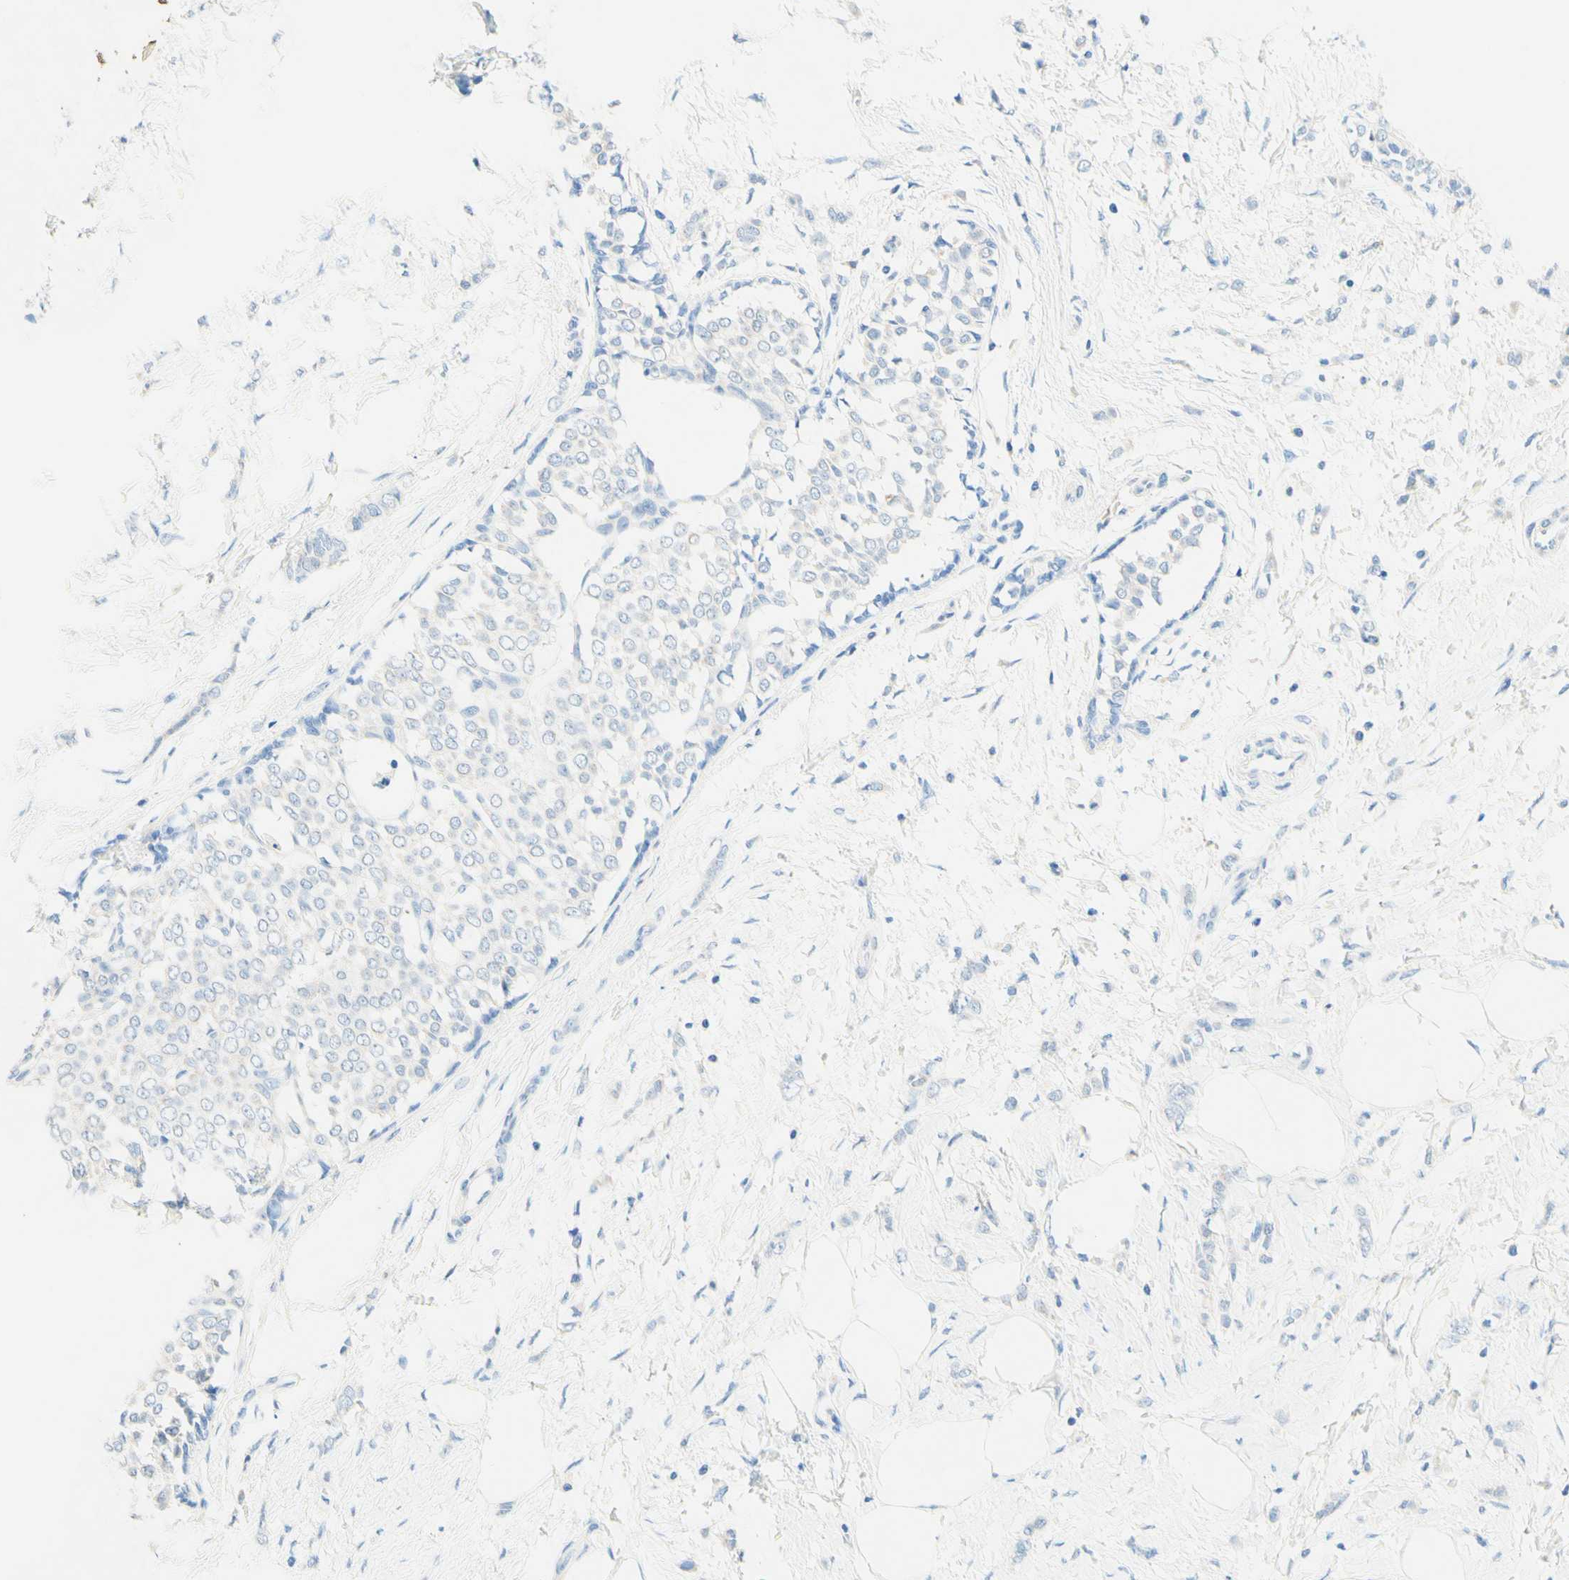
{"staining": {"intensity": "negative", "quantity": "none", "location": "none"}, "tissue": "breast cancer", "cell_type": "Tumor cells", "image_type": "cancer", "snomed": [{"axis": "morphology", "description": "Lobular carcinoma, in situ"}, {"axis": "morphology", "description": "Lobular carcinoma"}, {"axis": "topography", "description": "Breast"}], "caption": "Histopathology image shows no protein staining in tumor cells of breast cancer tissue. The staining is performed using DAB (3,3'-diaminobenzidine) brown chromogen with nuclei counter-stained in using hematoxylin.", "gene": "SLC46A1", "patient": {"sex": "female", "age": 41}}